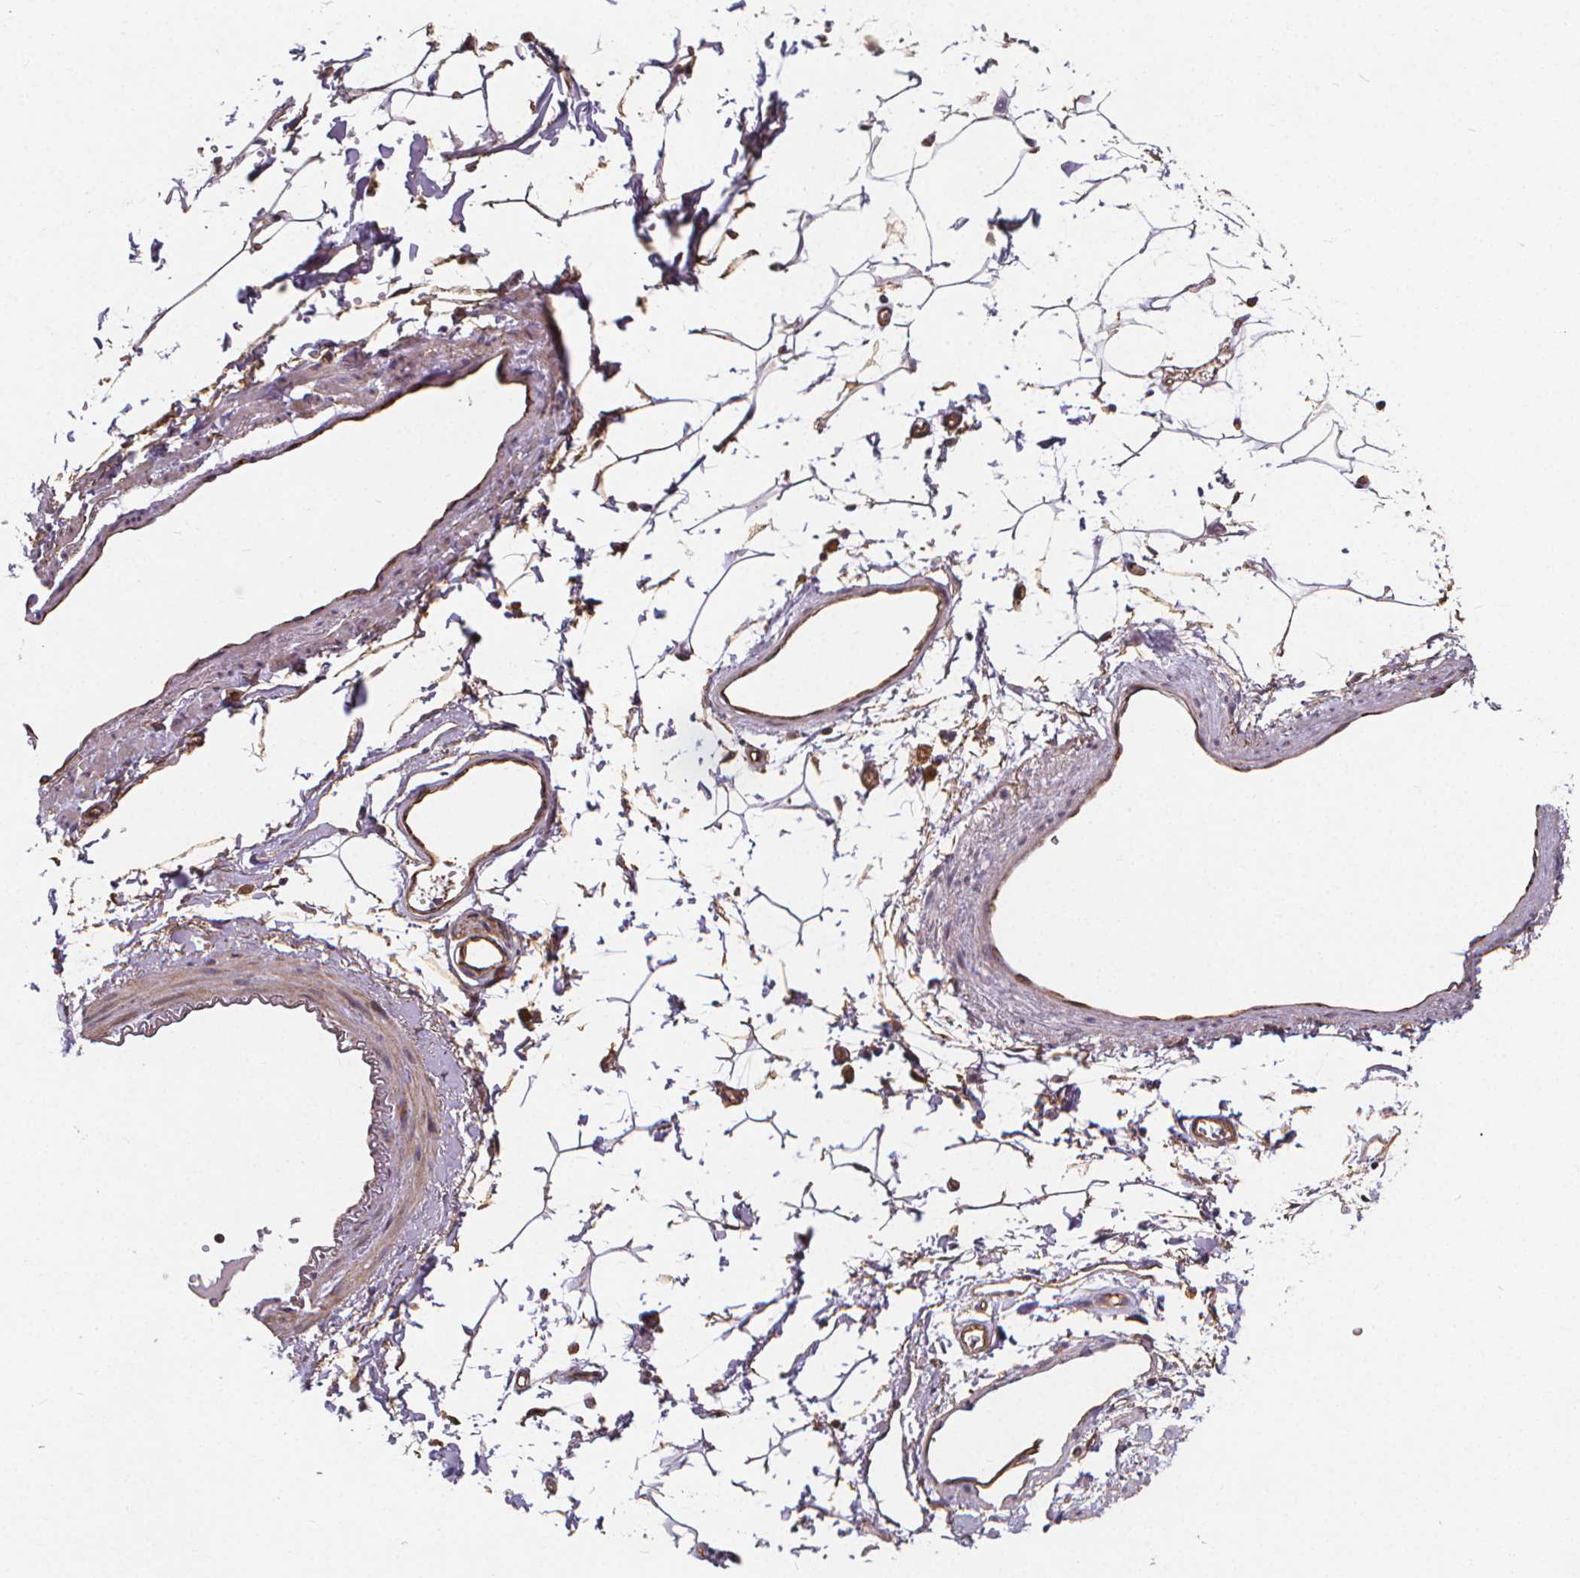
{"staining": {"intensity": "moderate", "quantity": ">75%", "location": "cytoplasmic/membranous"}, "tissue": "adipose tissue", "cell_type": "Adipocytes", "image_type": "normal", "snomed": [{"axis": "morphology", "description": "Normal tissue, NOS"}, {"axis": "topography", "description": "Cartilage tissue"}, {"axis": "topography", "description": "Bronchus"}], "caption": "Adipocytes show medium levels of moderate cytoplasmic/membranous staining in about >75% of cells in unremarkable adipose tissue.", "gene": "CLINT1", "patient": {"sex": "female", "age": 79}}